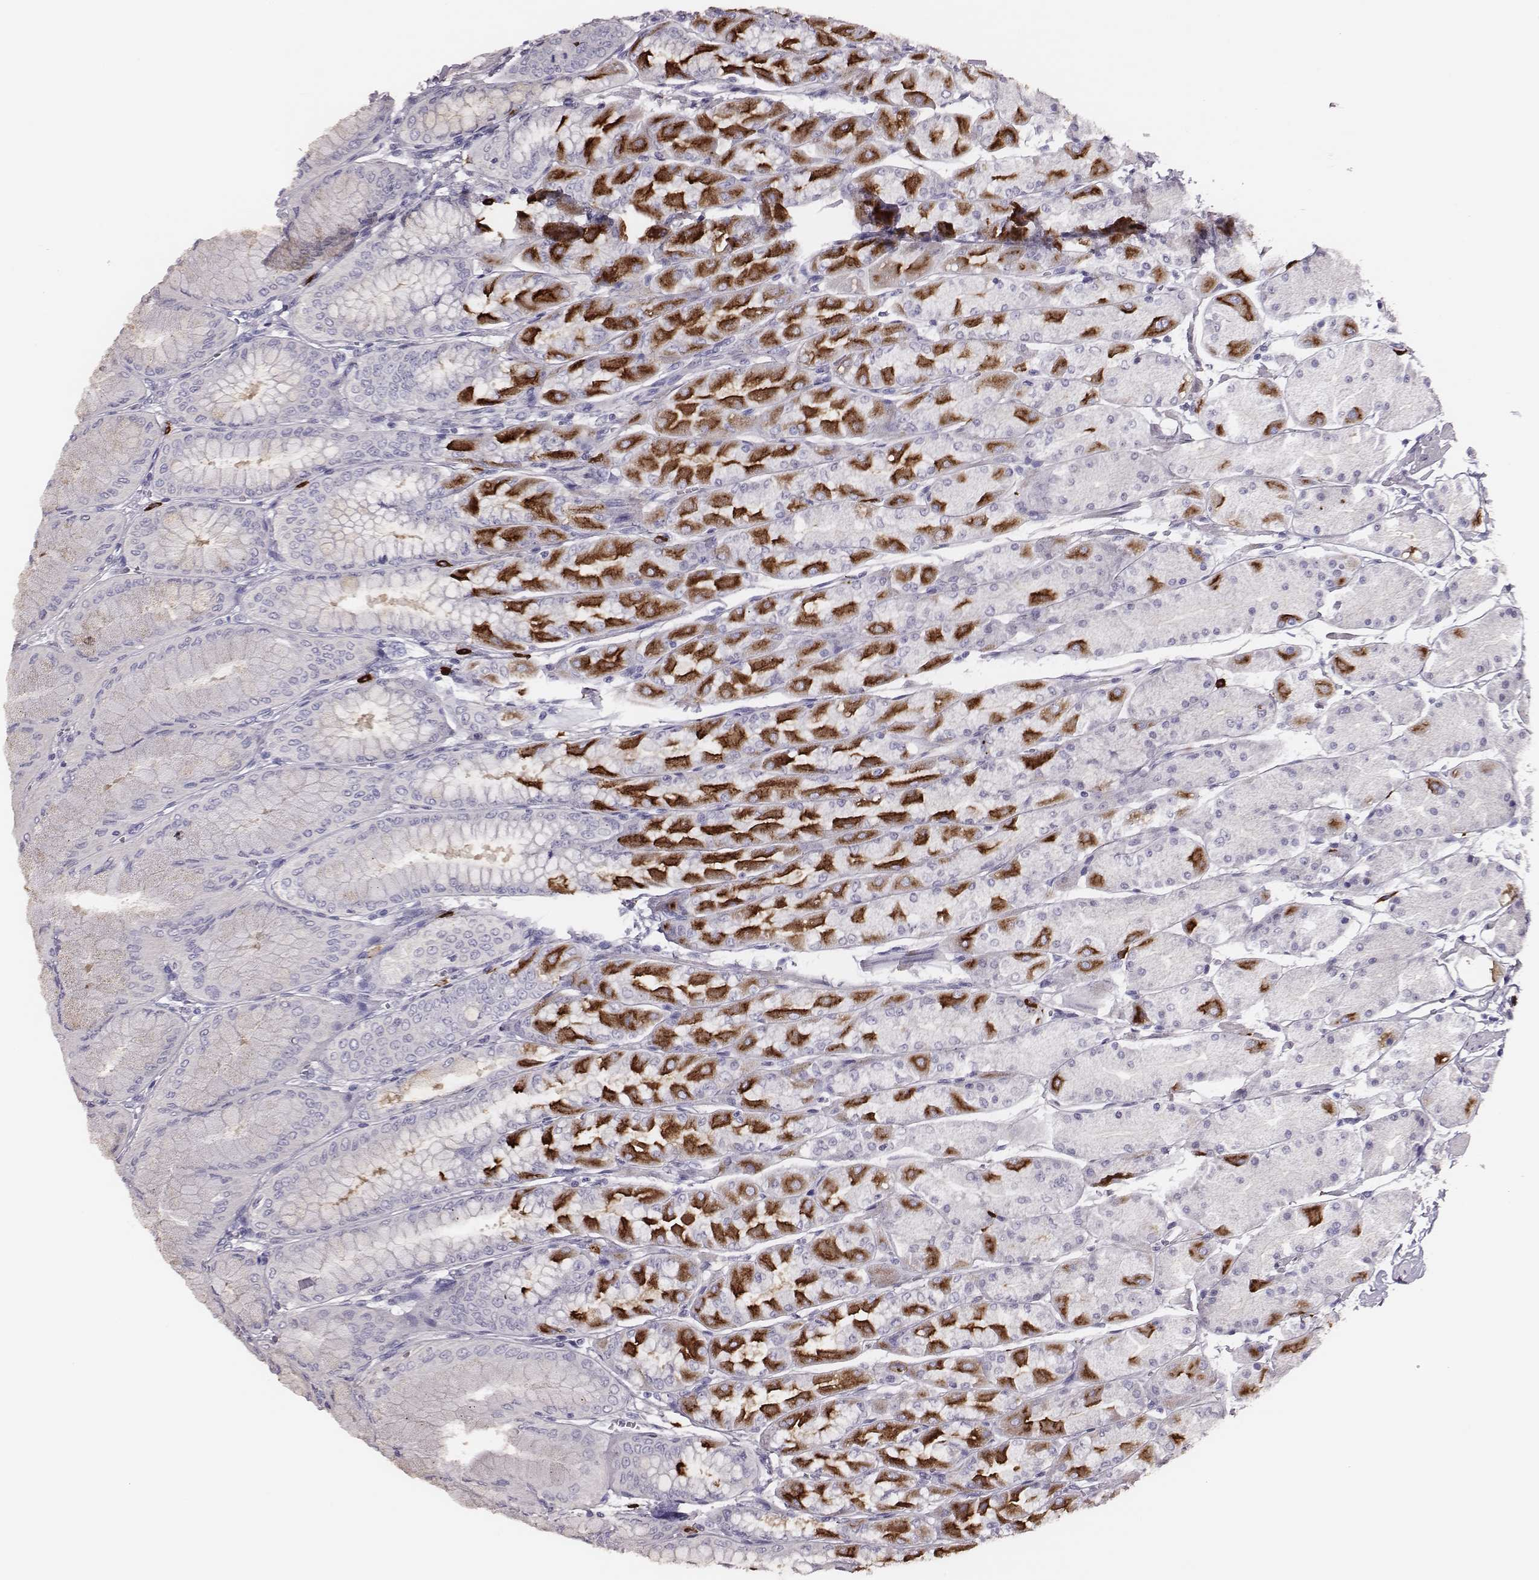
{"staining": {"intensity": "strong", "quantity": "25%-75%", "location": "cytoplasmic/membranous"}, "tissue": "stomach", "cell_type": "Glandular cells", "image_type": "normal", "snomed": [{"axis": "morphology", "description": "Normal tissue, NOS"}, {"axis": "topography", "description": "Stomach, upper"}], "caption": "Immunohistochemical staining of unremarkable stomach demonstrates strong cytoplasmic/membranous protein expression in approximately 25%-75% of glandular cells.", "gene": "P2RY10", "patient": {"sex": "male", "age": 60}}